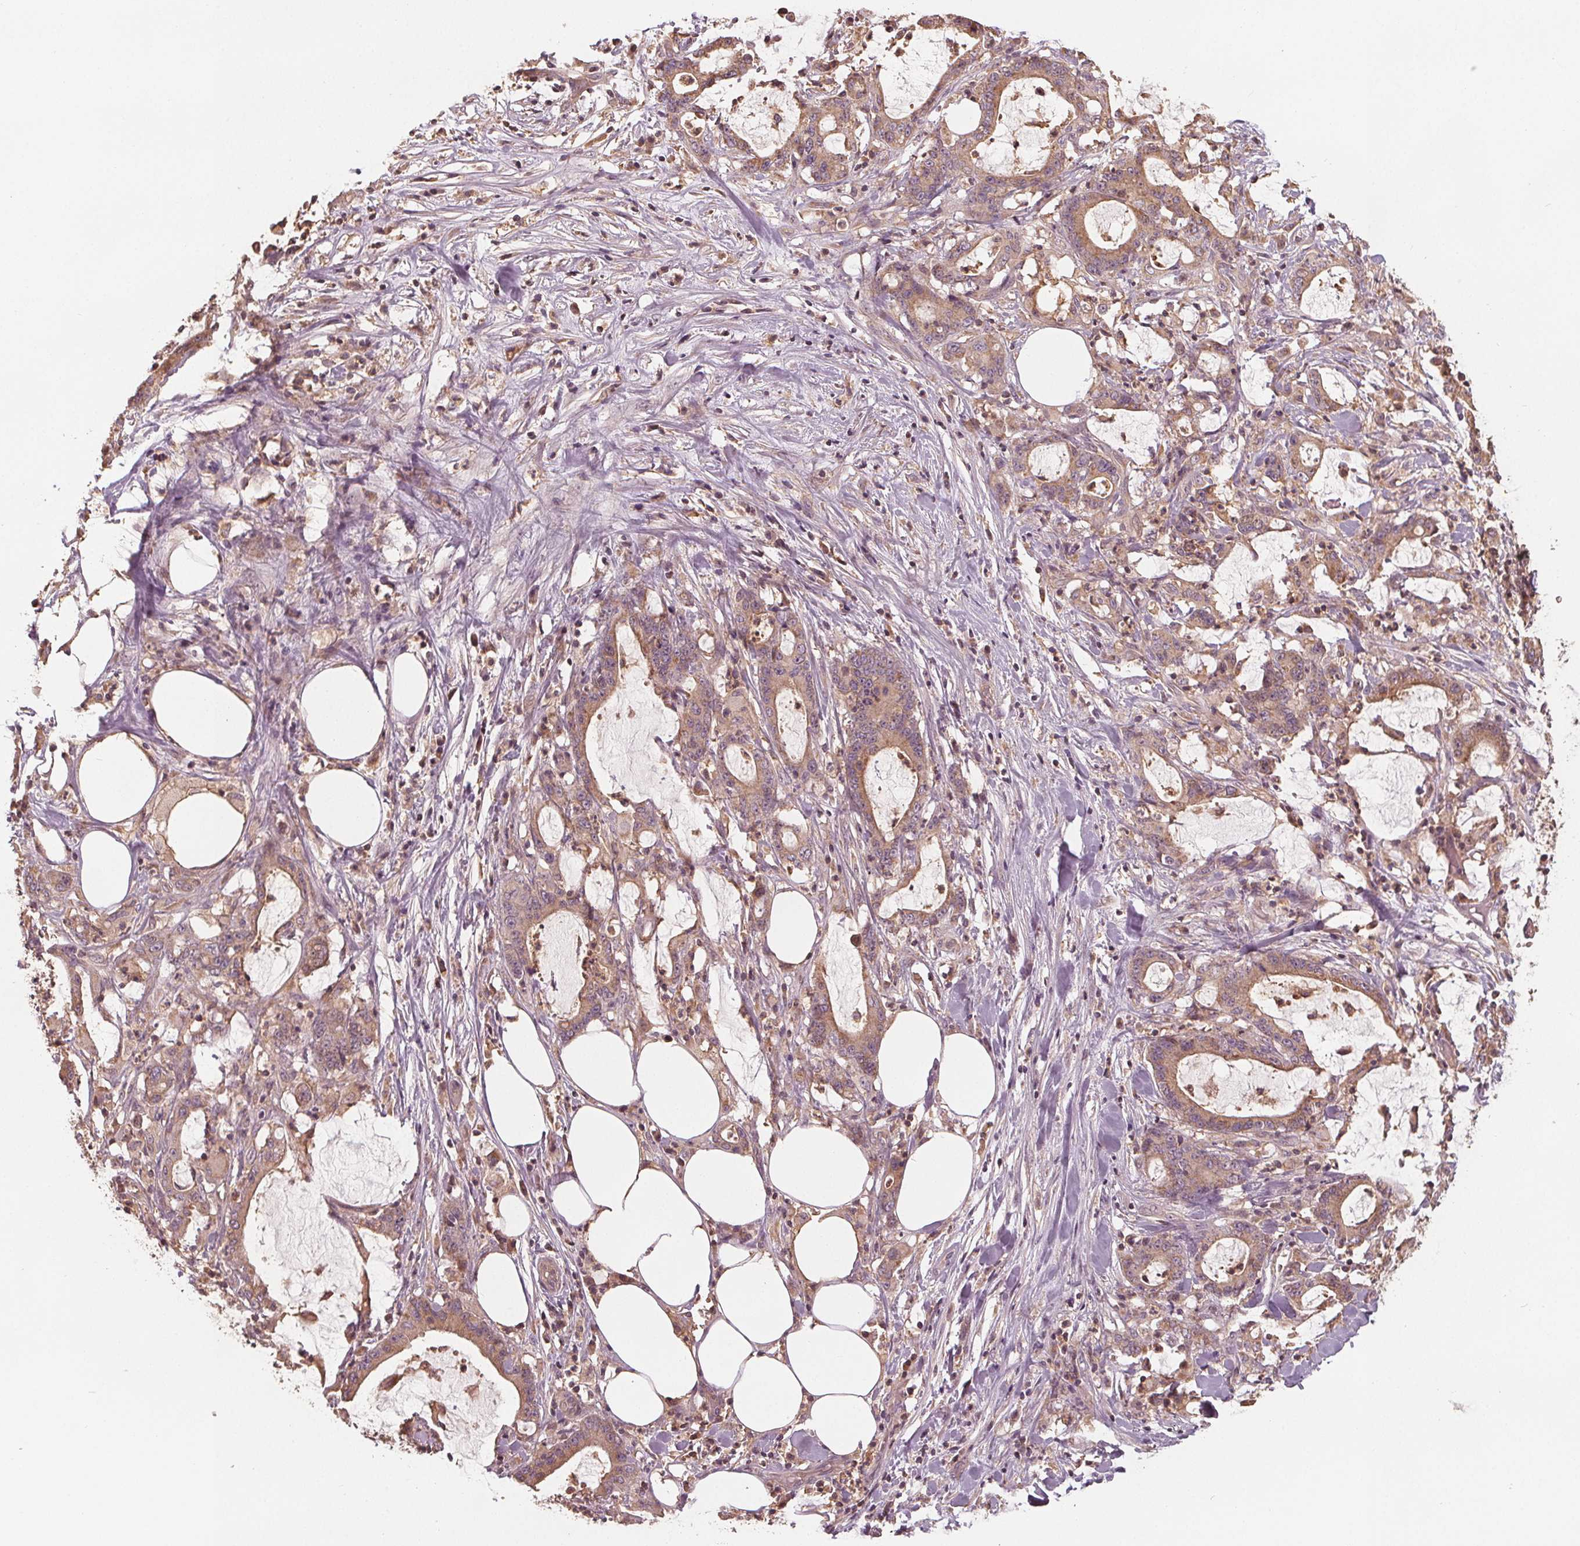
{"staining": {"intensity": "weak", "quantity": ">75%", "location": "cytoplasmic/membranous"}, "tissue": "stomach cancer", "cell_type": "Tumor cells", "image_type": "cancer", "snomed": [{"axis": "morphology", "description": "Adenocarcinoma, NOS"}, {"axis": "topography", "description": "Stomach, upper"}], "caption": "Immunohistochemistry (IHC) image of neoplastic tissue: adenocarcinoma (stomach) stained using IHC demonstrates low levels of weak protein expression localized specifically in the cytoplasmic/membranous of tumor cells, appearing as a cytoplasmic/membranous brown color.", "gene": "GNB2", "patient": {"sex": "male", "age": 68}}